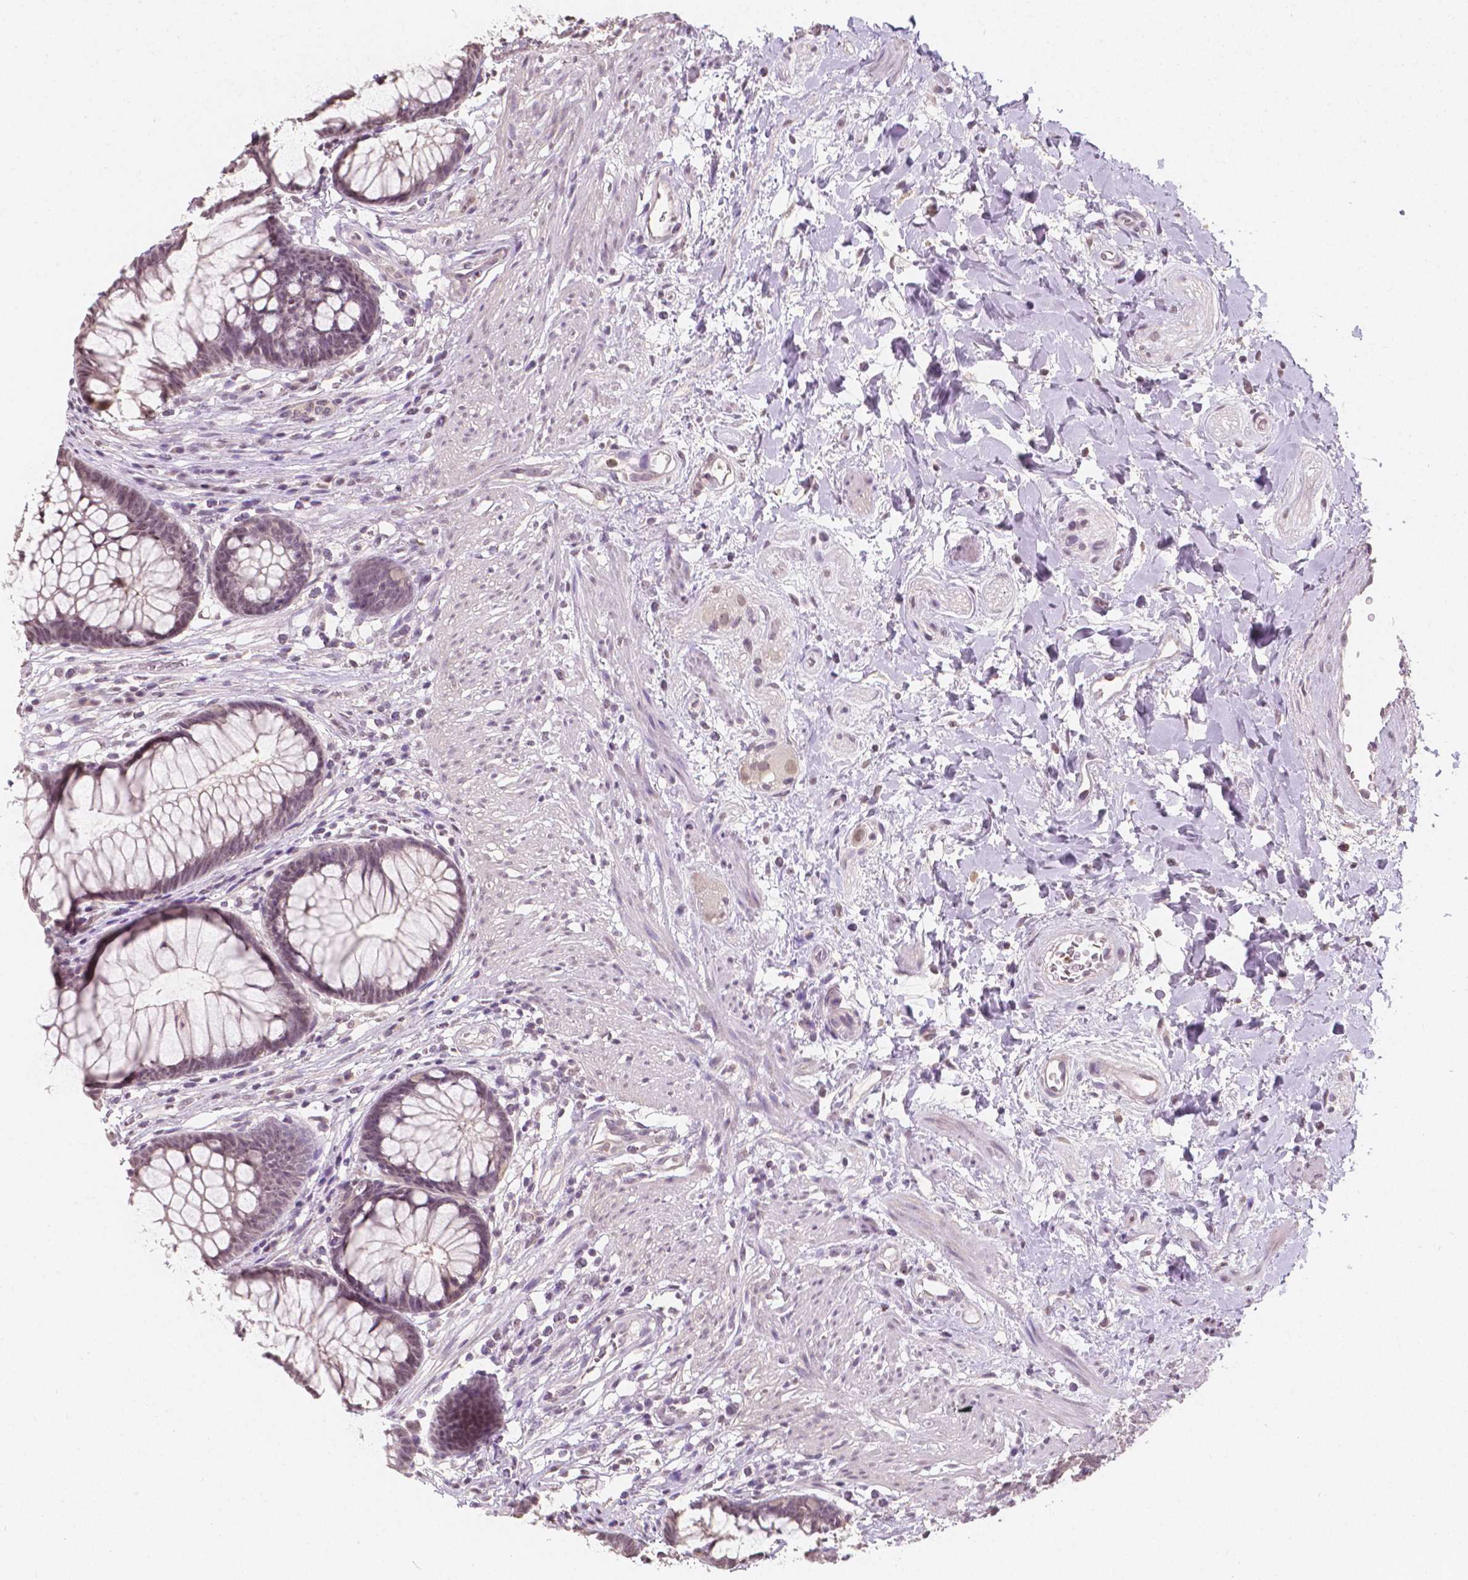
{"staining": {"intensity": "weak", "quantity": "25%-75%", "location": "nuclear"}, "tissue": "rectum", "cell_type": "Glandular cells", "image_type": "normal", "snomed": [{"axis": "morphology", "description": "Normal tissue, NOS"}, {"axis": "topography", "description": "Smooth muscle"}, {"axis": "topography", "description": "Rectum"}], "caption": "Brown immunohistochemical staining in normal rectum demonstrates weak nuclear positivity in approximately 25%-75% of glandular cells.", "gene": "NOLC1", "patient": {"sex": "male", "age": 53}}